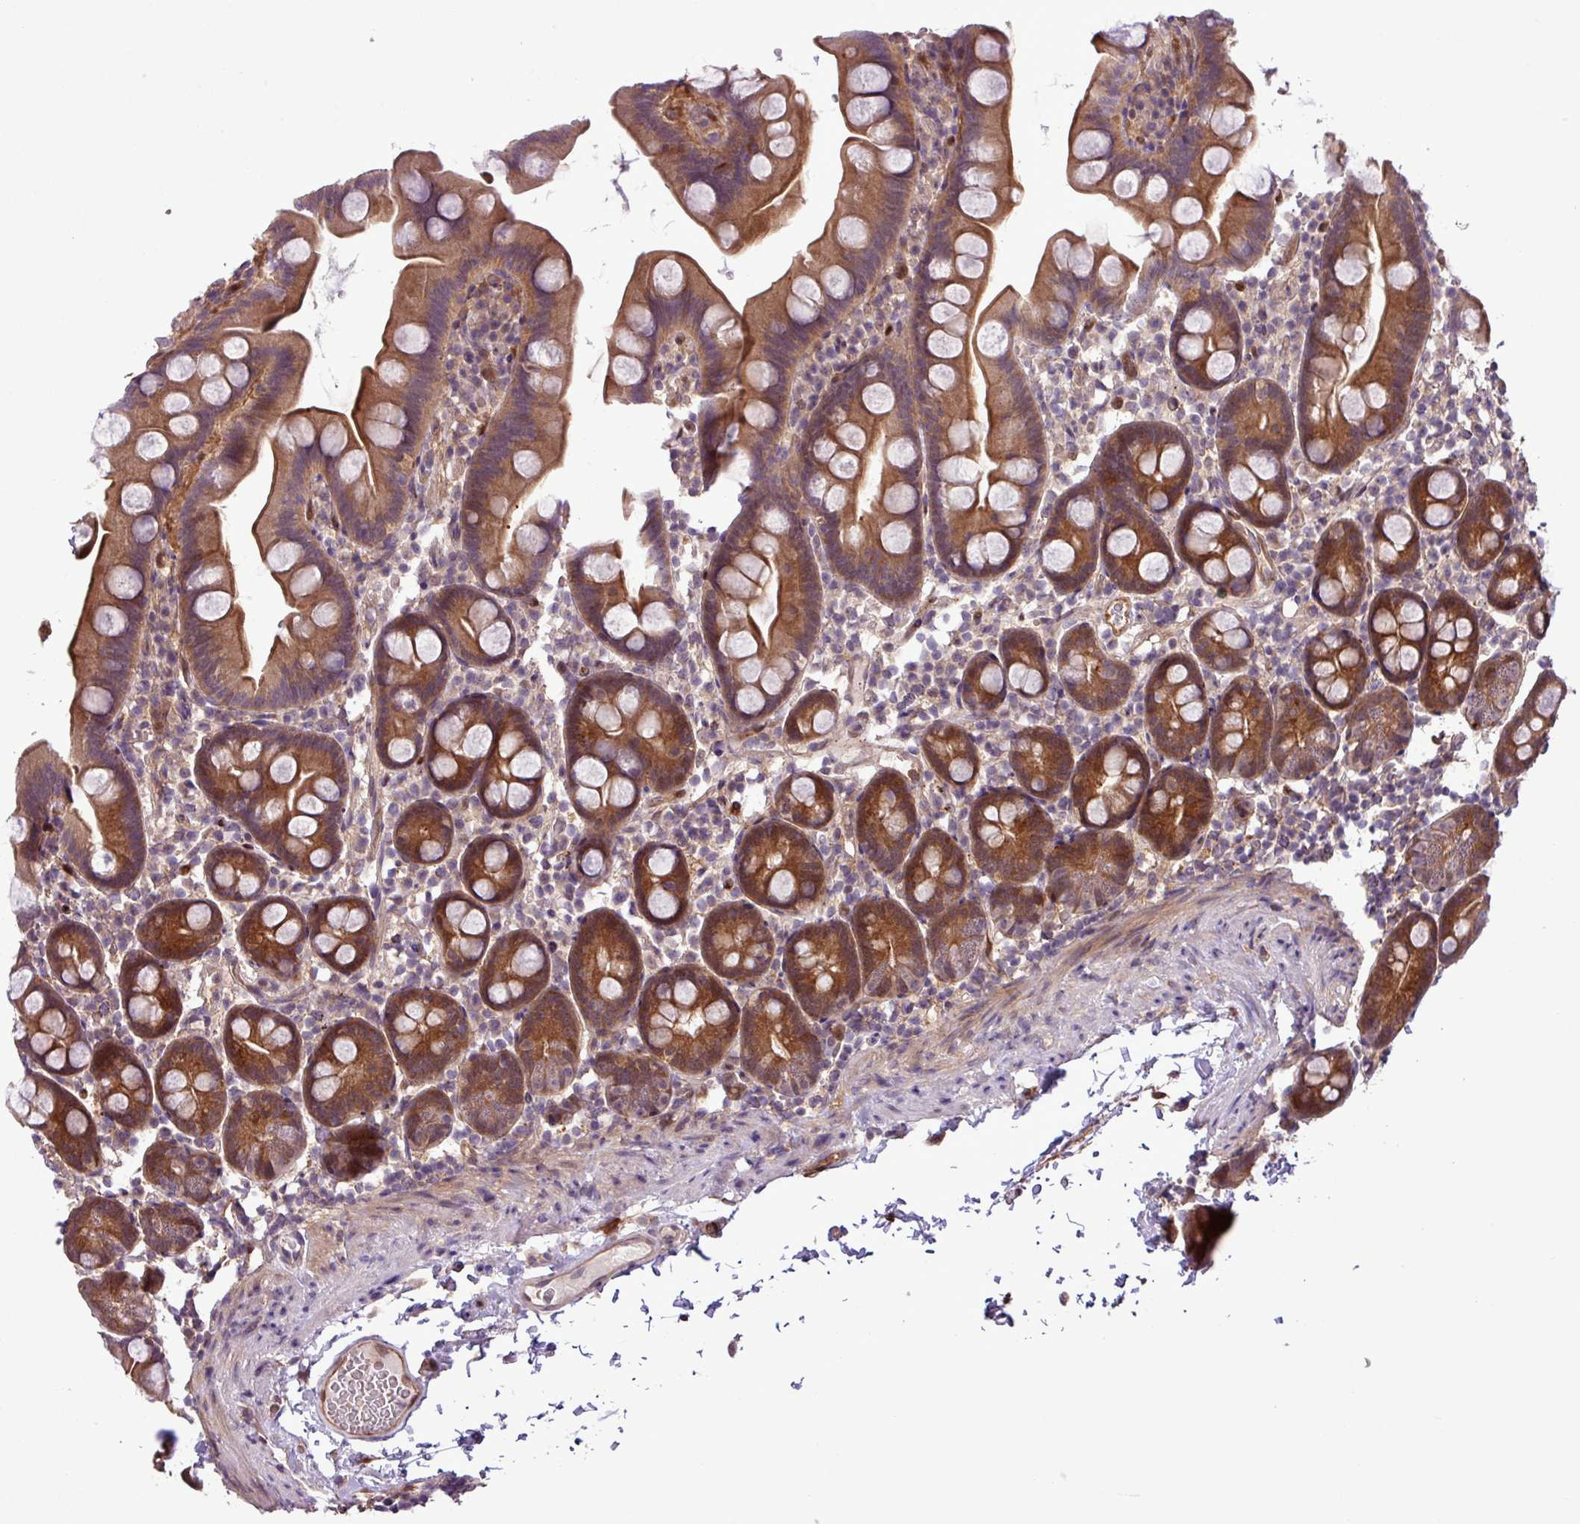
{"staining": {"intensity": "strong", "quantity": ">75%", "location": "cytoplasmic/membranous"}, "tissue": "small intestine", "cell_type": "Glandular cells", "image_type": "normal", "snomed": [{"axis": "morphology", "description": "Normal tissue, NOS"}, {"axis": "topography", "description": "Small intestine"}], "caption": "A high amount of strong cytoplasmic/membranous expression is present in about >75% of glandular cells in unremarkable small intestine. Nuclei are stained in blue.", "gene": "CARHSP1", "patient": {"sex": "female", "age": 68}}